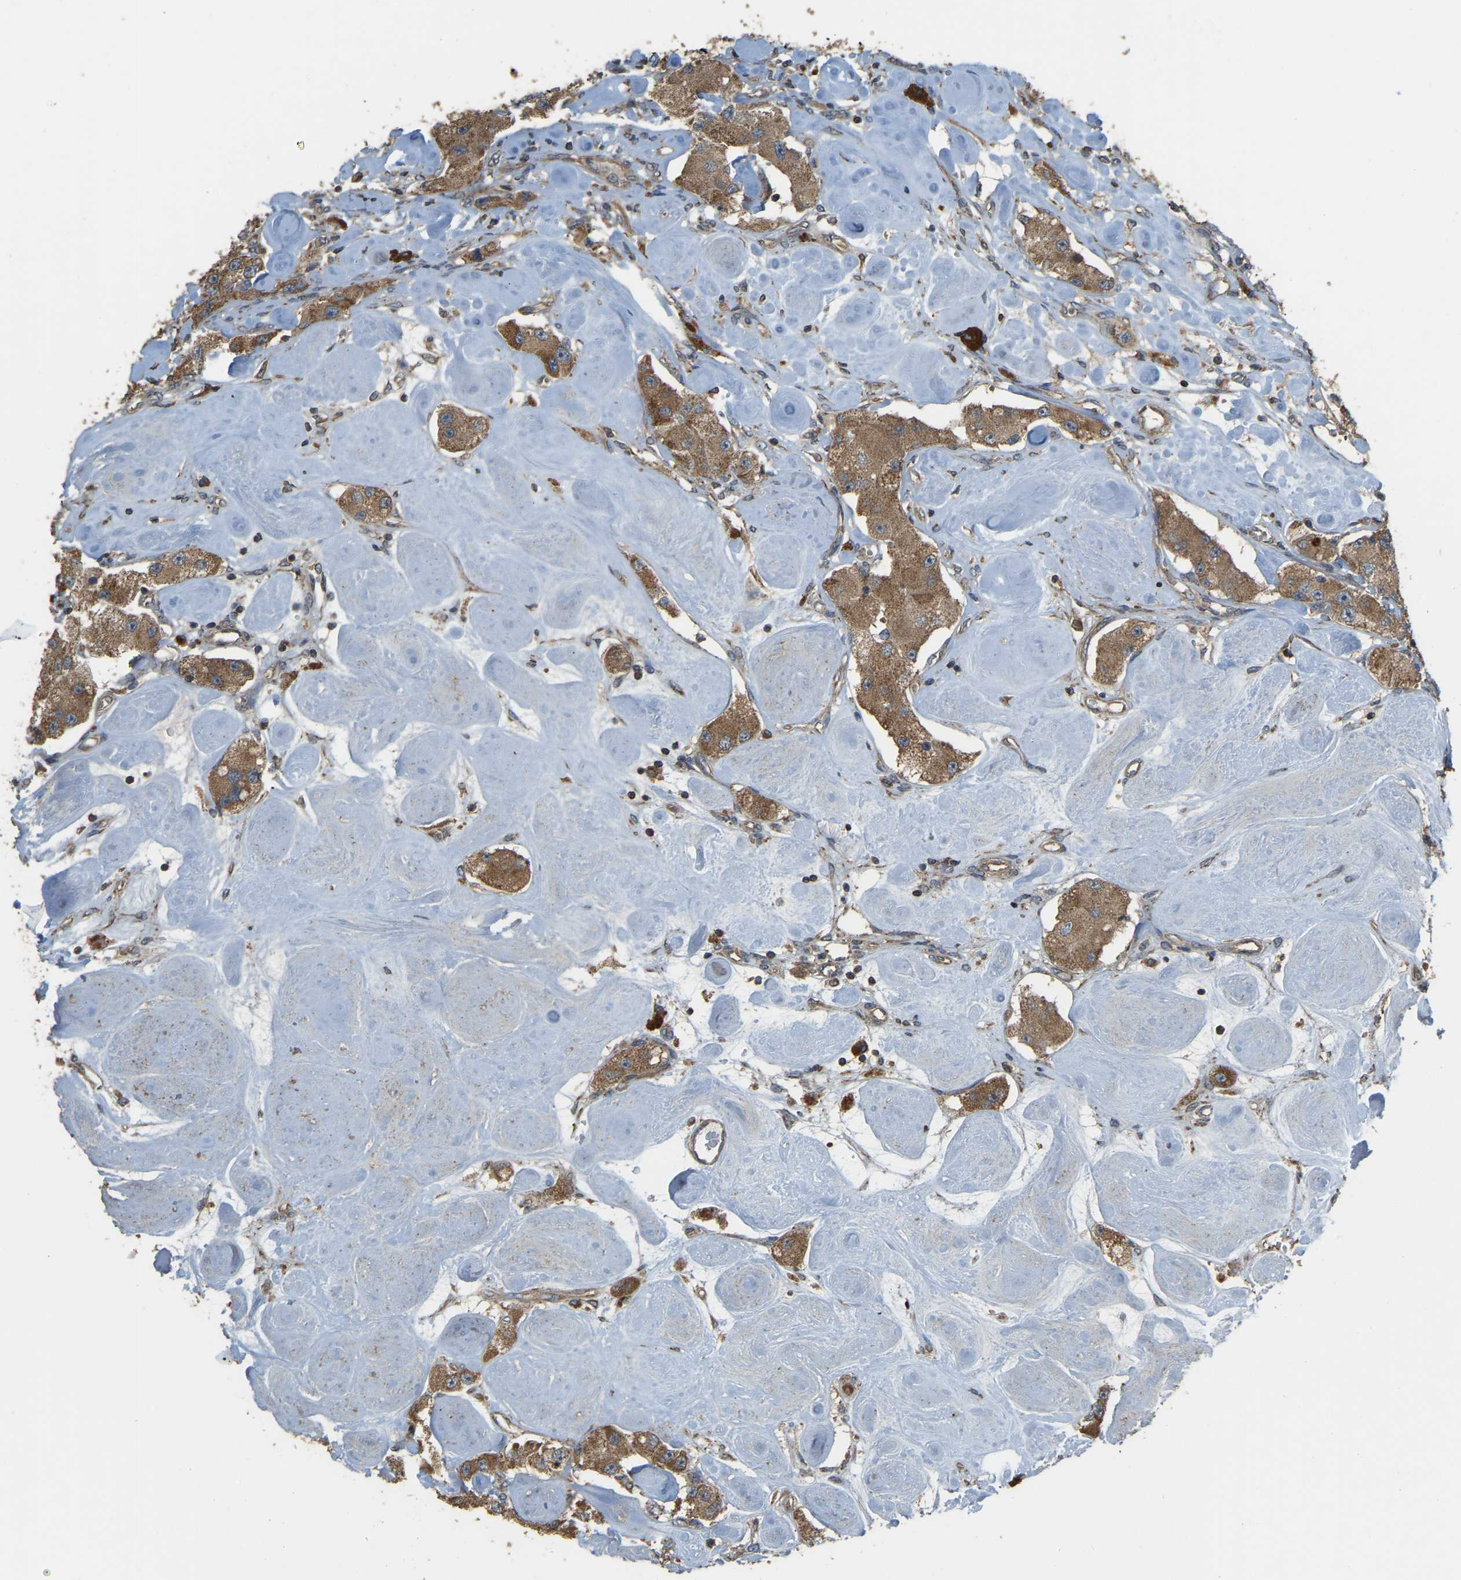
{"staining": {"intensity": "moderate", "quantity": ">75%", "location": "cytoplasmic/membranous"}, "tissue": "carcinoid", "cell_type": "Tumor cells", "image_type": "cancer", "snomed": [{"axis": "morphology", "description": "Carcinoid, malignant, NOS"}, {"axis": "topography", "description": "Pancreas"}], "caption": "Protein staining exhibits moderate cytoplasmic/membranous expression in about >75% of tumor cells in carcinoid.", "gene": "GNG2", "patient": {"sex": "male", "age": 41}}